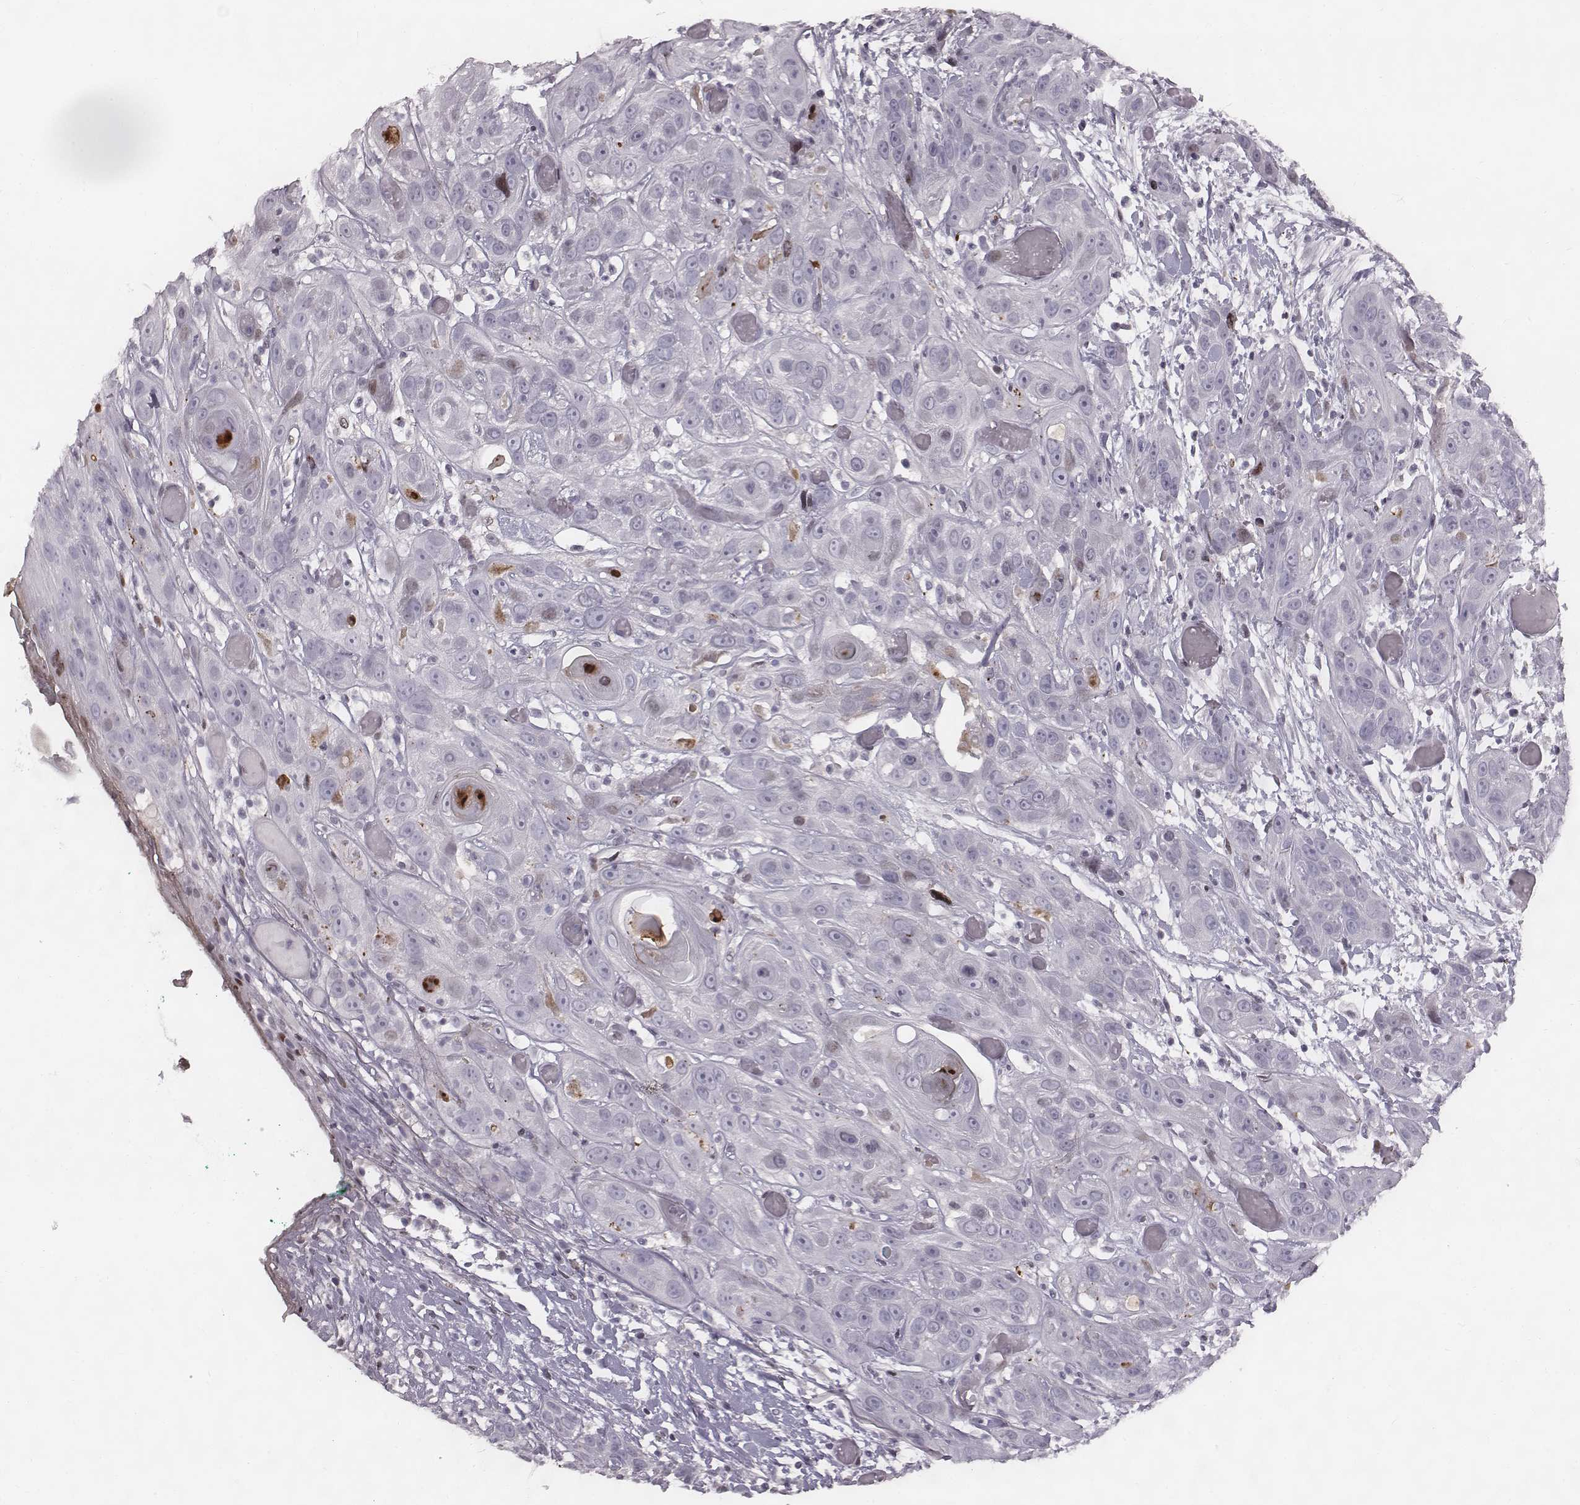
{"staining": {"intensity": "negative", "quantity": "none", "location": "none"}, "tissue": "head and neck cancer", "cell_type": "Tumor cells", "image_type": "cancer", "snomed": [{"axis": "morphology", "description": "Normal tissue, NOS"}, {"axis": "morphology", "description": "Squamous cell carcinoma, NOS"}, {"axis": "topography", "description": "Oral tissue"}, {"axis": "topography", "description": "Salivary gland"}, {"axis": "topography", "description": "Head-Neck"}], "caption": "Immunohistochemistry (IHC) photomicrograph of neoplastic tissue: human head and neck cancer (squamous cell carcinoma) stained with DAB reveals no significant protein expression in tumor cells.", "gene": "NDC1", "patient": {"sex": "female", "age": 62}}